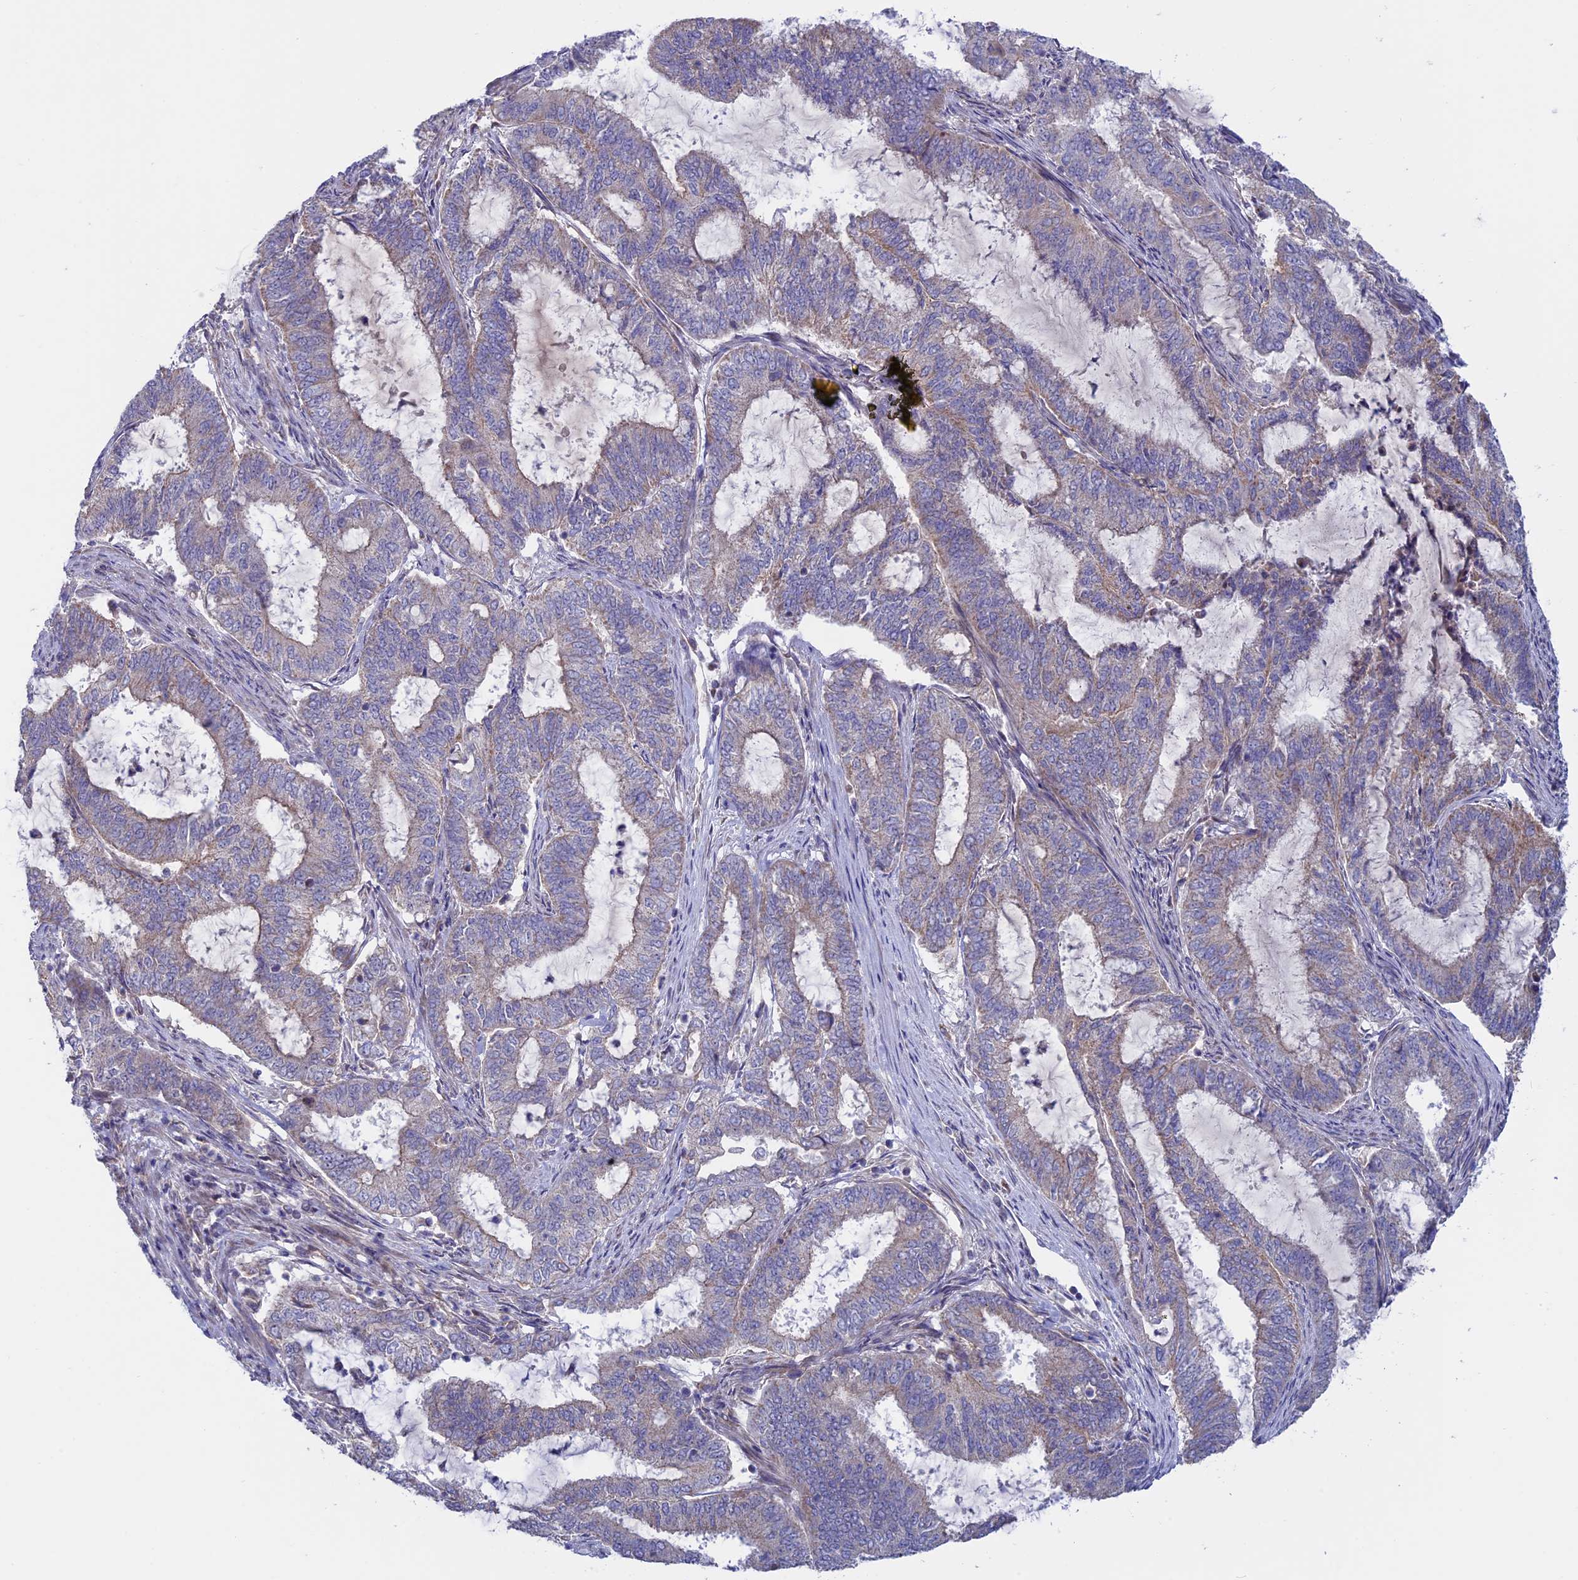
{"staining": {"intensity": "negative", "quantity": "none", "location": "none"}, "tissue": "endometrial cancer", "cell_type": "Tumor cells", "image_type": "cancer", "snomed": [{"axis": "morphology", "description": "Adenocarcinoma, NOS"}, {"axis": "topography", "description": "Endometrium"}], "caption": "Endometrial cancer was stained to show a protein in brown. There is no significant staining in tumor cells. (Stains: DAB (3,3'-diaminobenzidine) immunohistochemistry (IHC) with hematoxylin counter stain, Microscopy: brightfield microscopy at high magnification).", "gene": "ETFDH", "patient": {"sex": "female", "age": 51}}